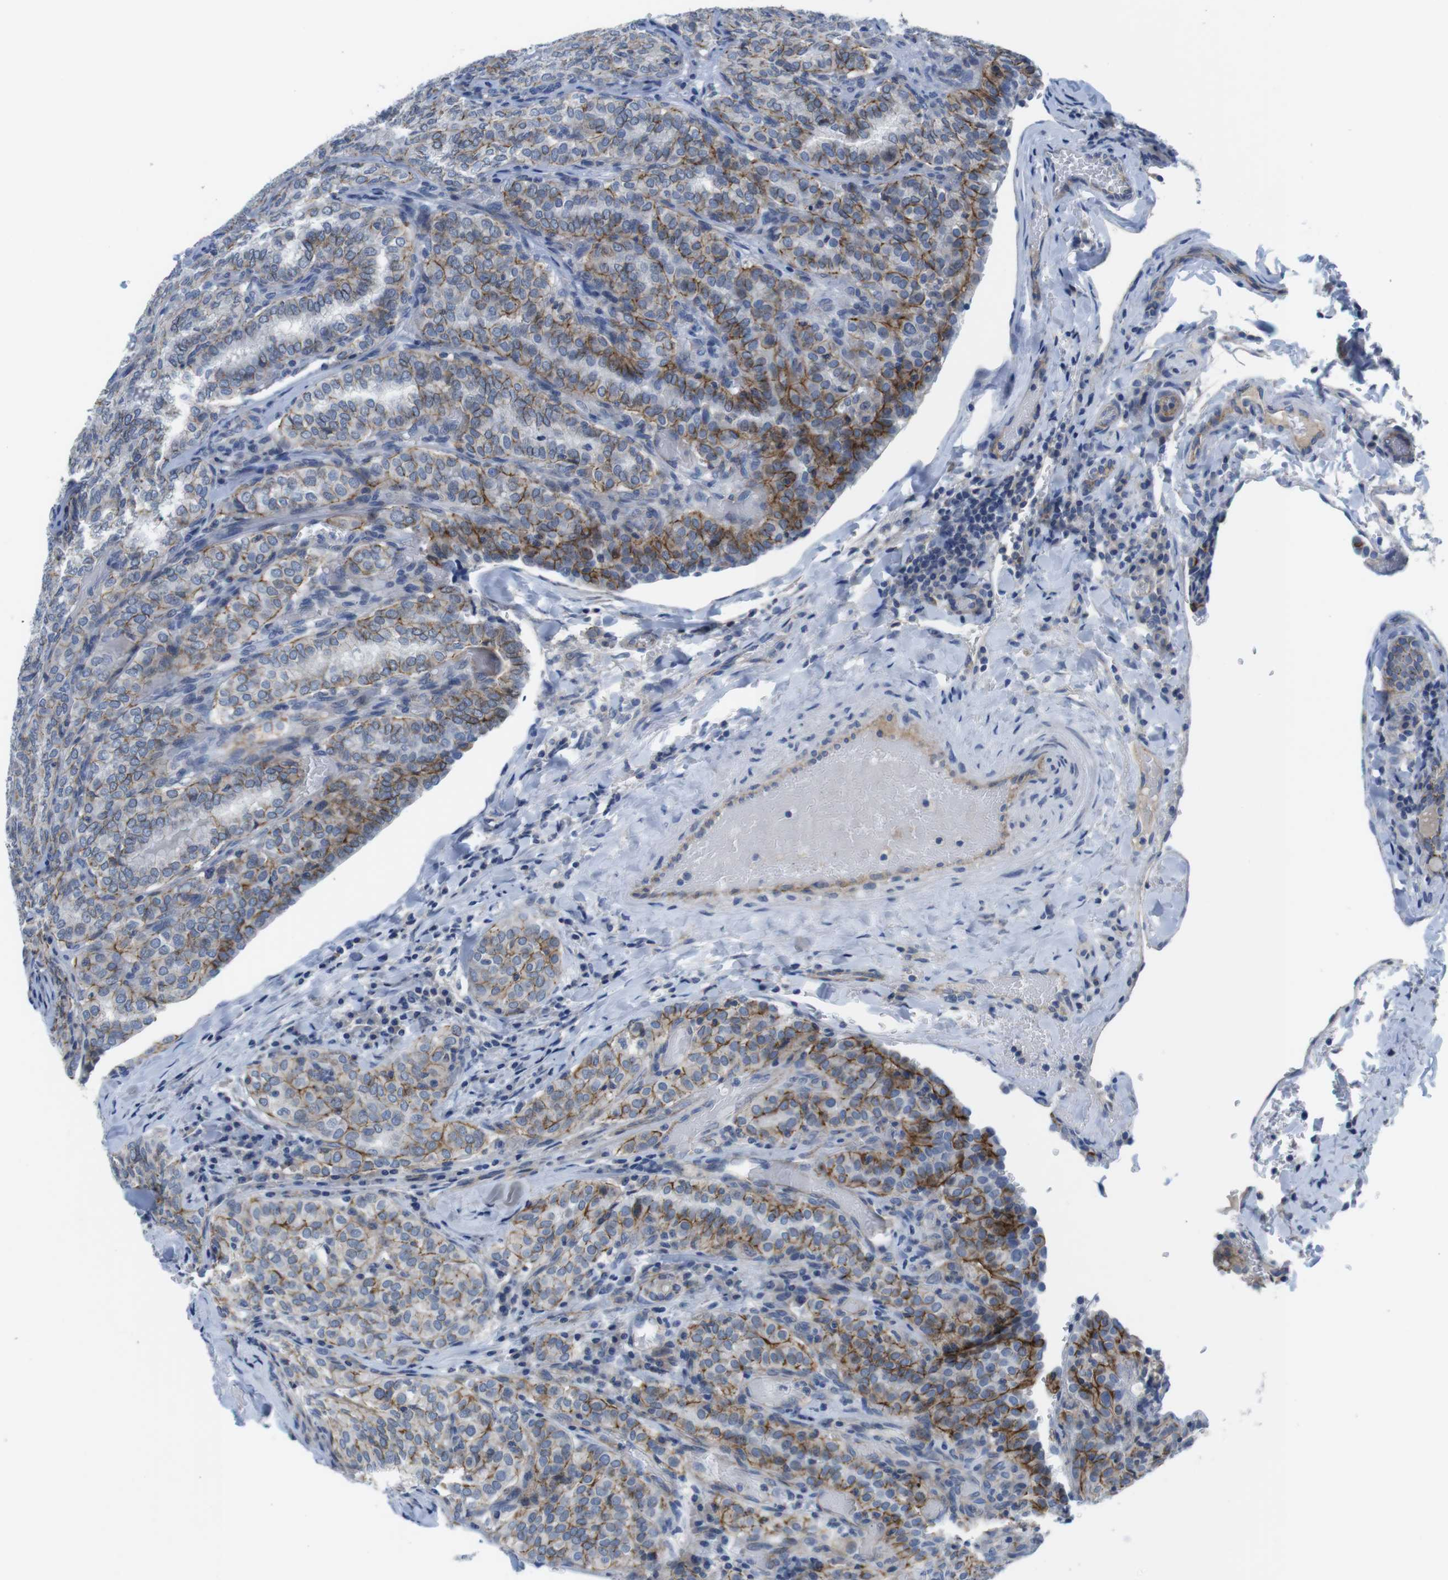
{"staining": {"intensity": "moderate", "quantity": "25%-75%", "location": "cytoplasmic/membranous"}, "tissue": "thyroid cancer", "cell_type": "Tumor cells", "image_type": "cancer", "snomed": [{"axis": "morphology", "description": "Normal tissue, NOS"}, {"axis": "morphology", "description": "Papillary adenocarcinoma, NOS"}, {"axis": "topography", "description": "Thyroid gland"}], "caption": "DAB (3,3'-diaminobenzidine) immunohistochemical staining of human thyroid cancer demonstrates moderate cytoplasmic/membranous protein staining in about 25%-75% of tumor cells.", "gene": "SCRIB", "patient": {"sex": "female", "age": 30}}